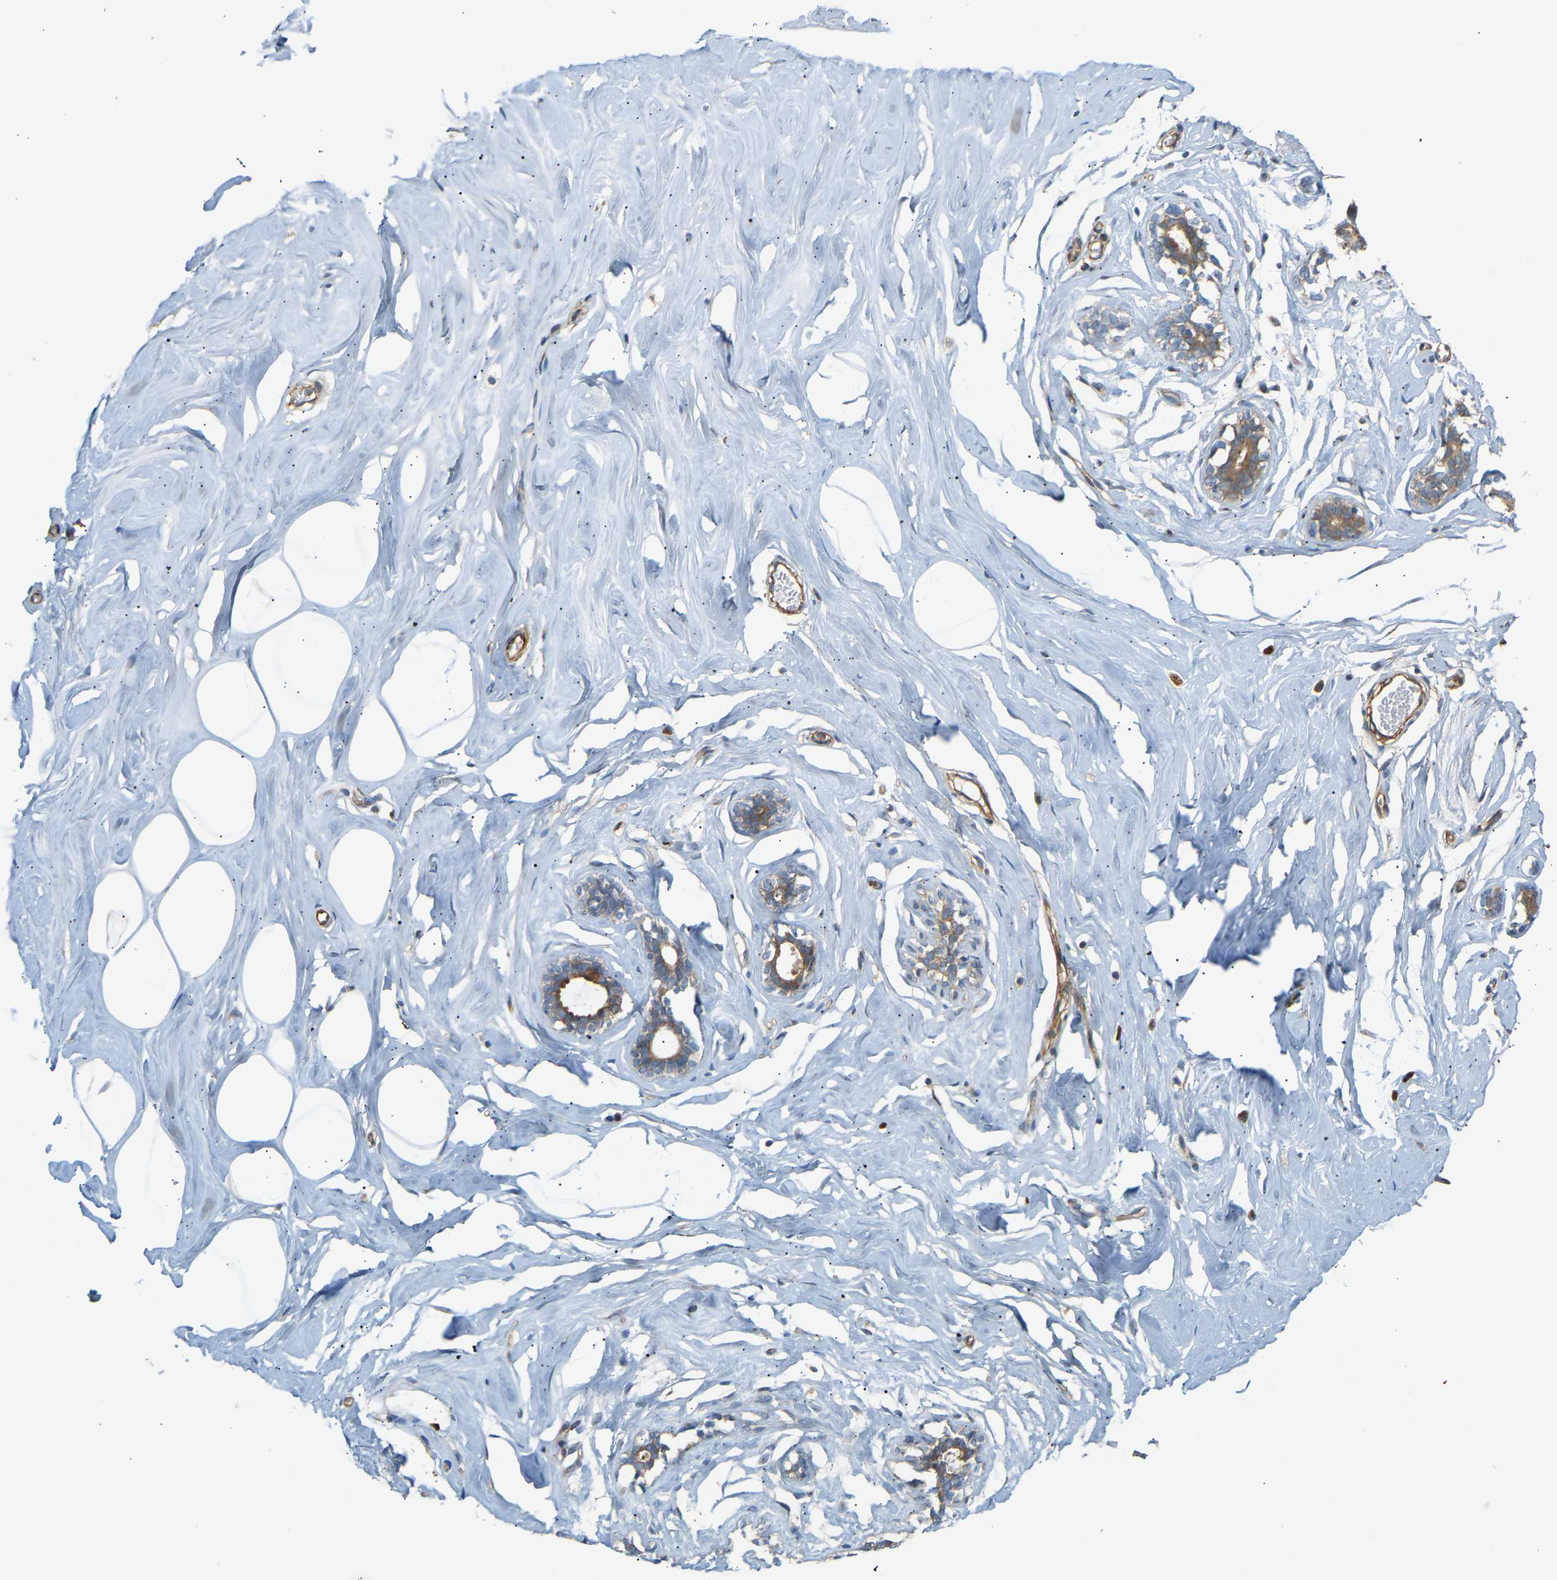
{"staining": {"intensity": "moderate", "quantity": "25%-75%", "location": "cytoplasmic/membranous"}, "tissue": "adipose tissue", "cell_type": "Adipocytes", "image_type": "normal", "snomed": [{"axis": "morphology", "description": "Normal tissue, NOS"}, {"axis": "morphology", "description": "Fibrosis, NOS"}, {"axis": "topography", "description": "Breast"}, {"axis": "topography", "description": "Adipose tissue"}], "caption": "Protein expression analysis of benign human adipose tissue reveals moderate cytoplasmic/membranous expression in approximately 25%-75% of adipocytes.", "gene": "PLCG2", "patient": {"sex": "female", "age": 39}}